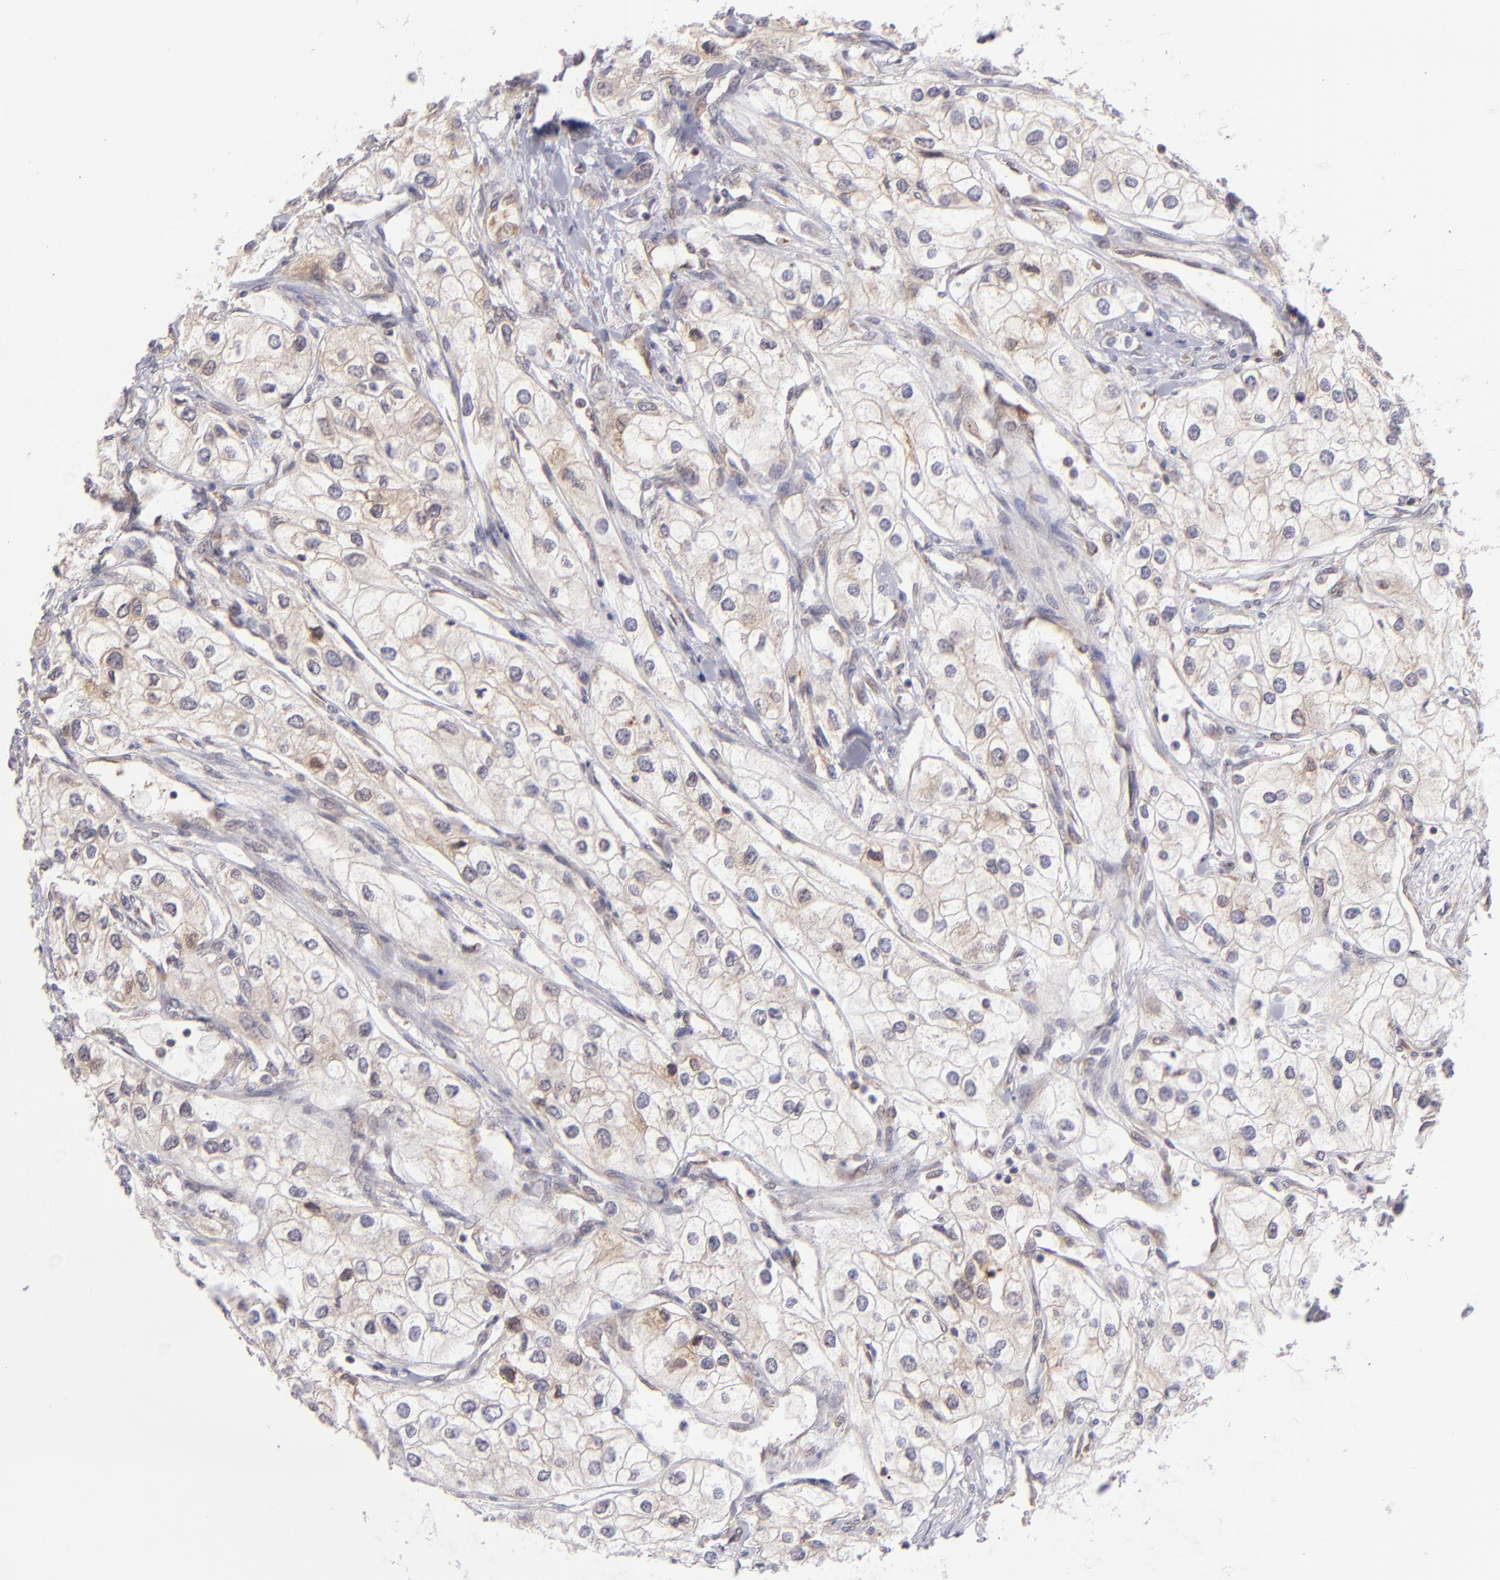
{"staining": {"intensity": "weak", "quantity": "25%-75%", "location": "cytoplasmic/membranous"}, "tissue": "renal cancer", "cell_type": "Tumor cells", "image_type": "cancer", "snomed": [{"axis": "morphology", "description": "Adenocarcinoma, NOS"}, {"axis": "topography", "description": "Kidney"}], "caption": "DAB immunohistochemical staining of human renal cancer (adenocarcinoma) exhibits weak cytoplasmic/membranous protein positivity in approximately 25%-75% of tumor cells.", "gene": "PTPN13", "patient": {"sex": "male", "age": 57}}